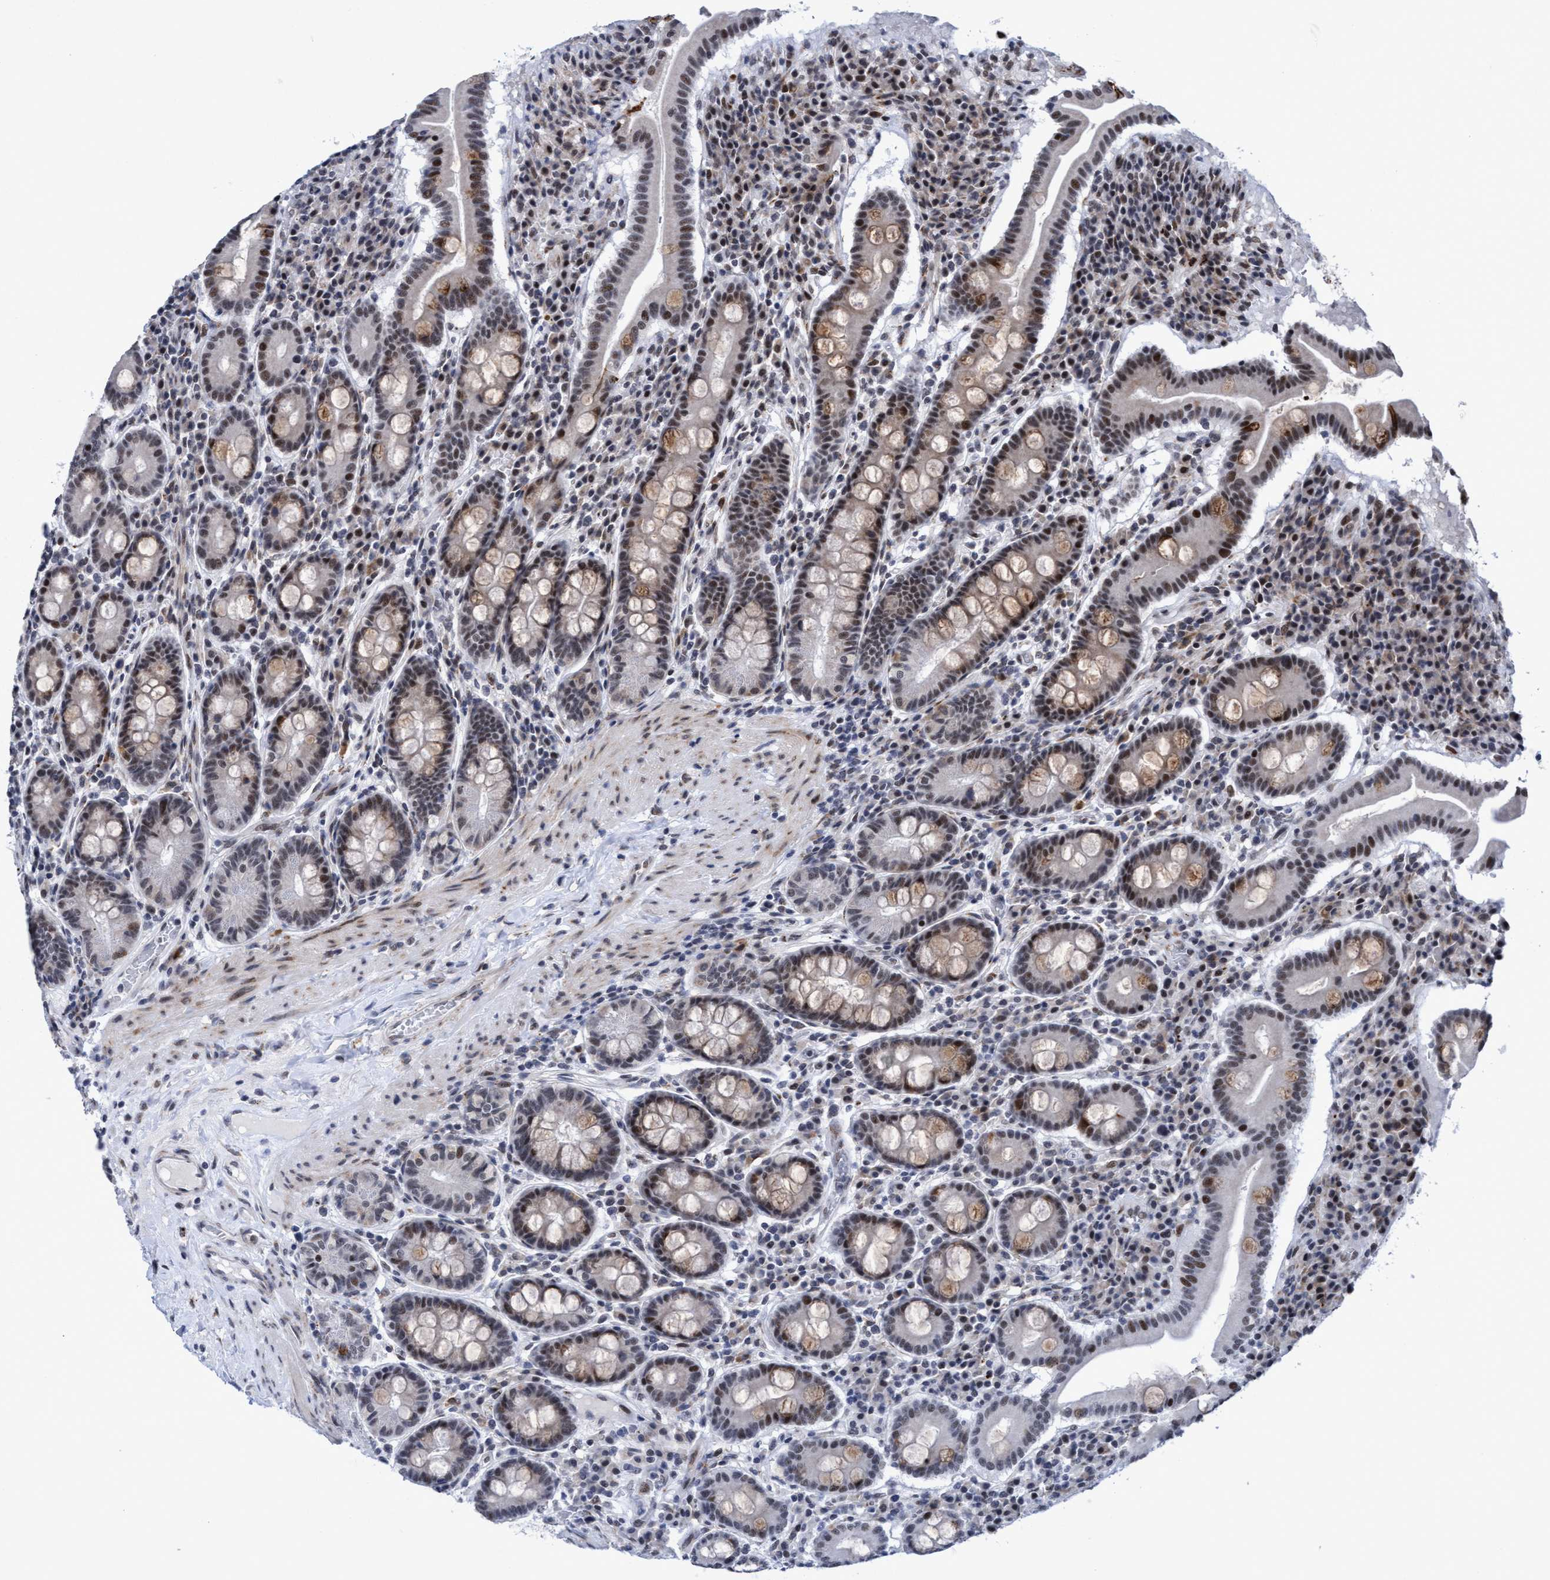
{"staining": {"intensity": "moderate", "quantity": ">75%", "location": "cytoplasmic/membranous,nuclear"}, "tissue": "duodenum", "cell_type": "Glandular cells", "image_type": "normal", "snomed": [{"axis": "morphology", "description": "Normal tissue, NOS"}, {"axis": "topography", "description": "Duodenum"}], "caption": "Immunohistochemical staining of benign duodenum exhibits moderate cytoplasmic/membranous,nuclear protein staining in about >75% of glandular cells. (brown staining indicates protein expression, while blue staining denotes nuclei).", "gene": "GLT6D1", "patient": {"sex": "male", "age": 50}}